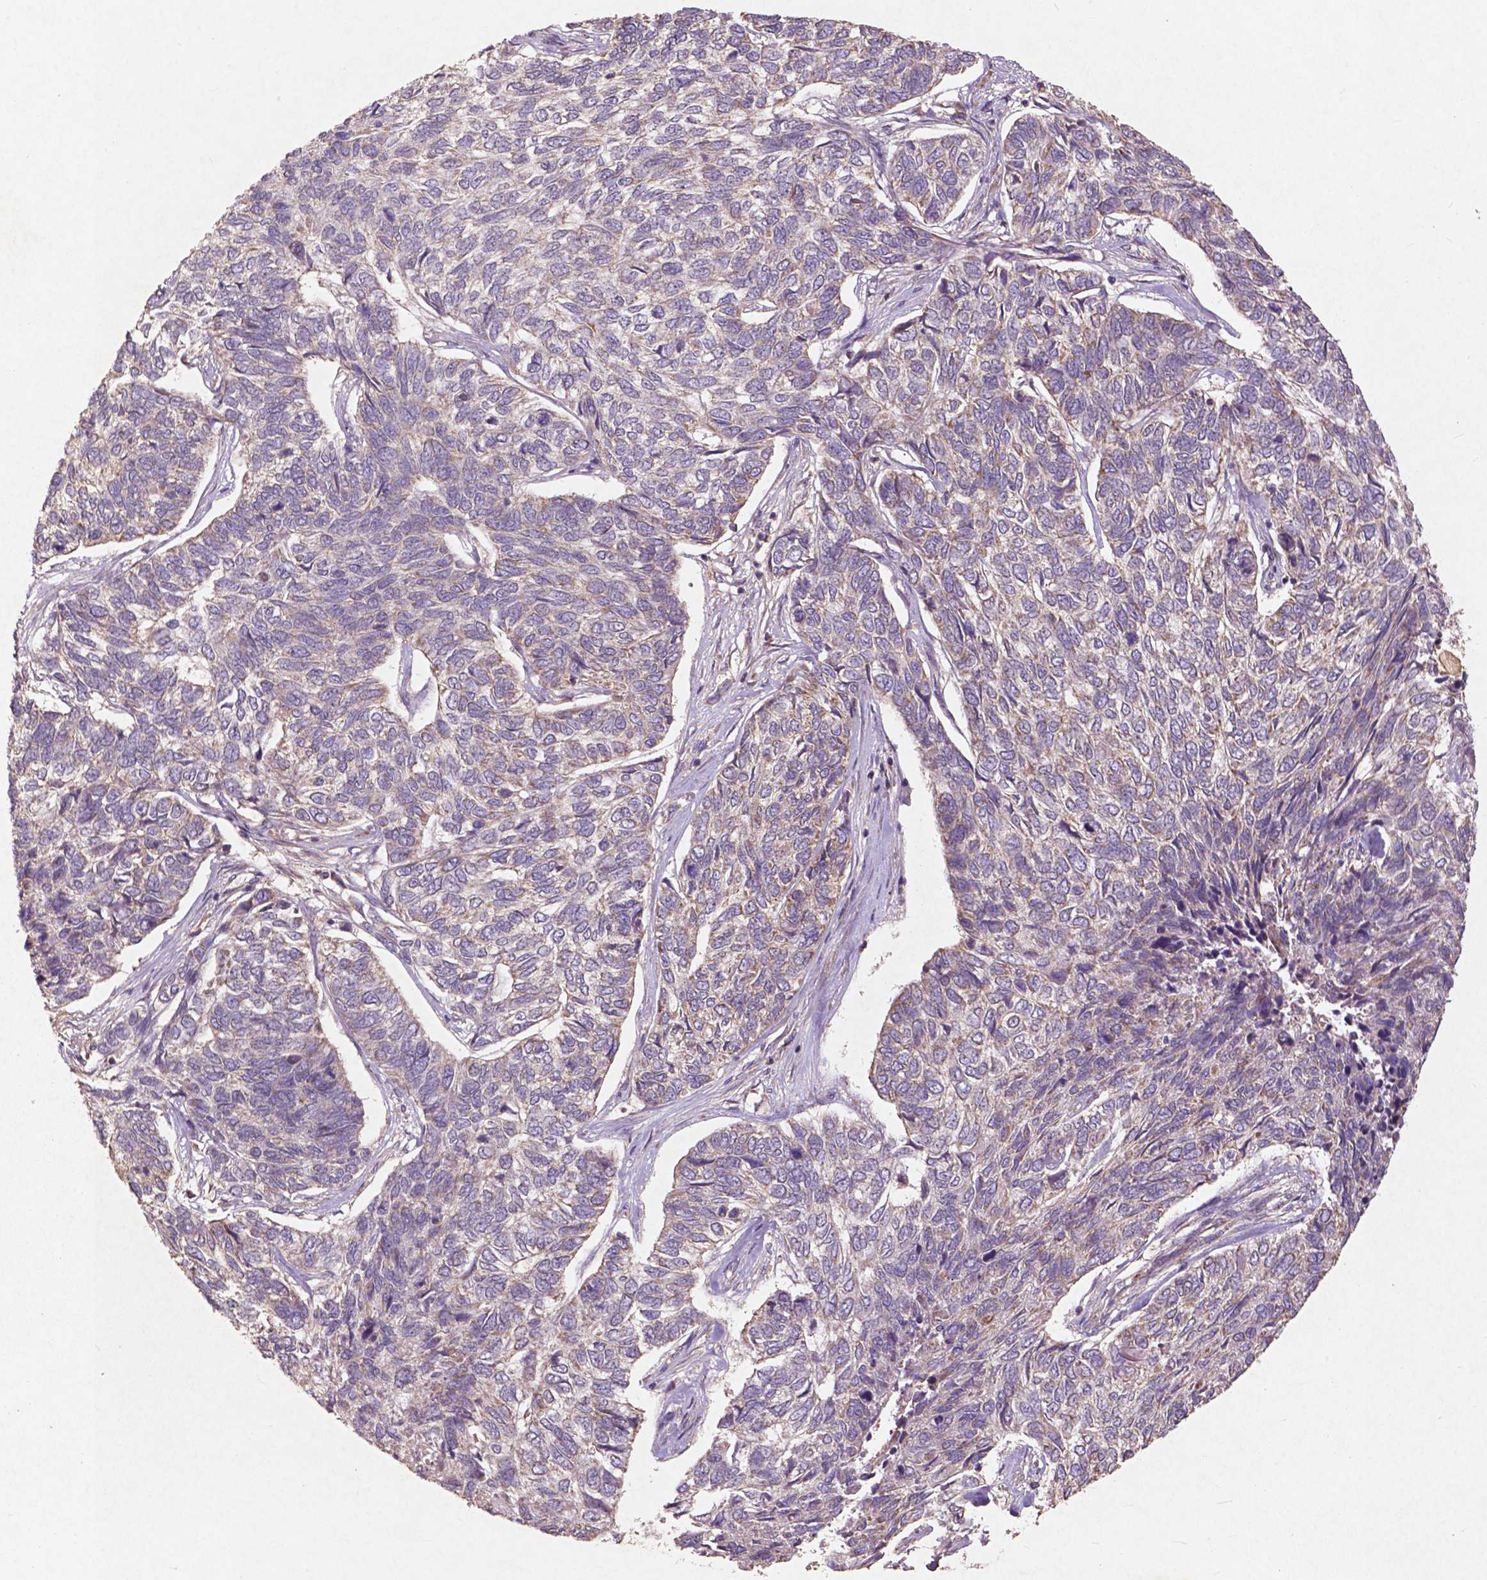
{"staining": {"intensity": "moderate", "quantity": "<25%", "location": "cytoplasmic/membranous"}, "tissue": "skin cancer", "cell_type": "Tumor cells", "image_type": "cancer", "snomed": [{"axis": "morphology", "description": "Basal cell carcinoma"}, {"axis": "topography", "description": "Skin"}], "caption": "Skin cancer (basal cell carcinoma) stained with DAB (3,3'-diaminobenzidine) IHC reveals low levels of moderate cytoplasmic/membranous expression in approximately <25% of tumor cells.", "gene": "ST6GALNAC5", "patient": {"sex": "female", "age": 65}}